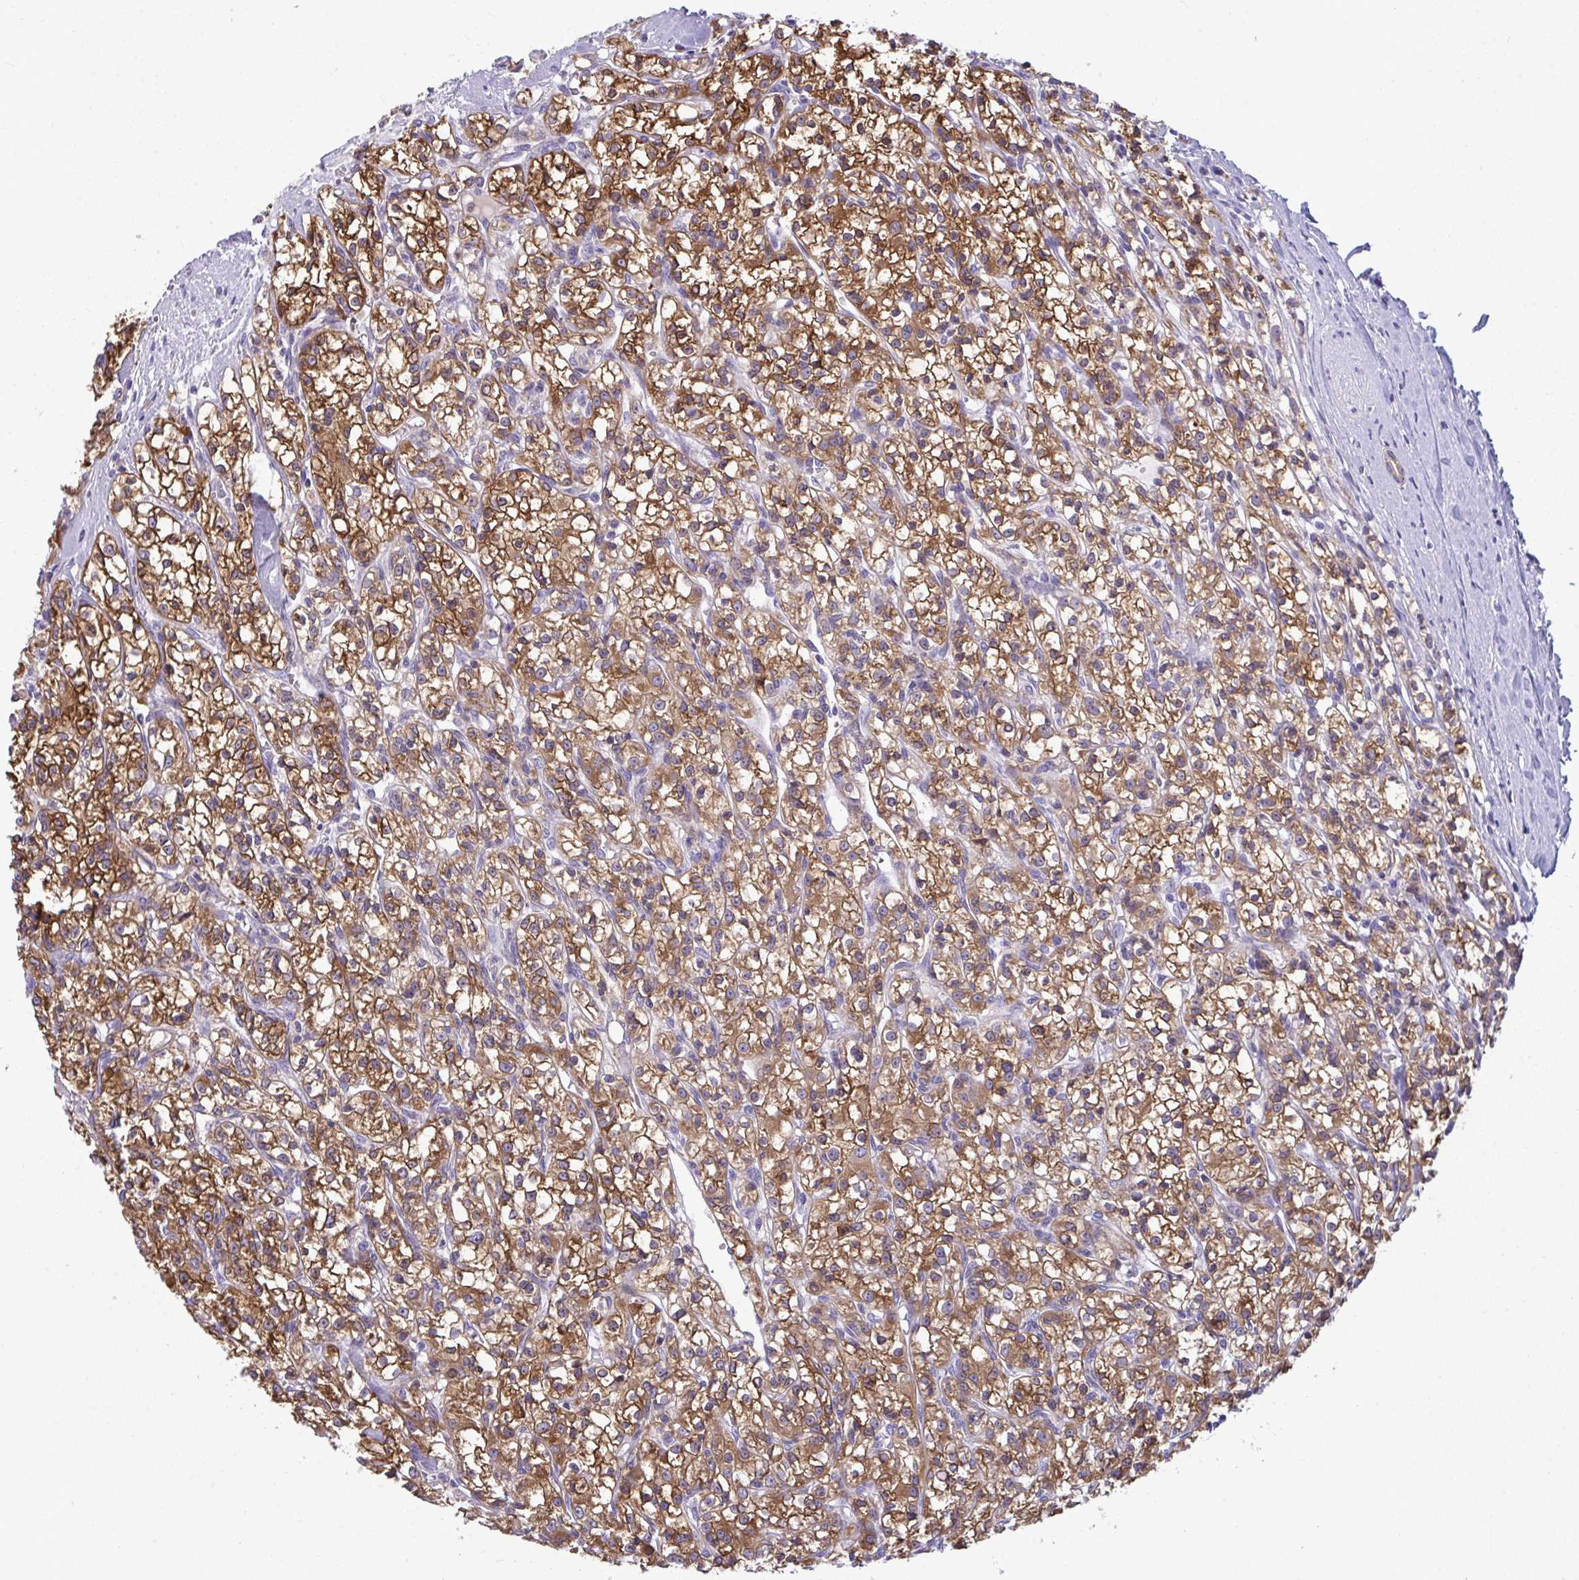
{"staining": {"intensity": "moderate", "quantity": ">75%", "location": "cytoplasmic/membranous"}, "tissue": "renal cancer", "cell_type": "Tumor cells", "image_type": "cancer", "snomed": [{"axis": "morphology", "description": "Adenocarcinoma, NOS"}, {"axis": "topography", "description": "Kidney"}], "caption": "Renal adenocarcinoma stained with DAB (3,3'-diaminobenzidine) IHC reveals medium levels of moderate cytoplasmic/membranous positivity in about >75% of tumor cells. The staining was performed using DAB to visualize the protein expression in brown, while the nuclei were stained in blue with hematoxylin (Magnification: 20x).", "gene": "SLC30A6", "patient": {"sex": "female", "age": 59}}